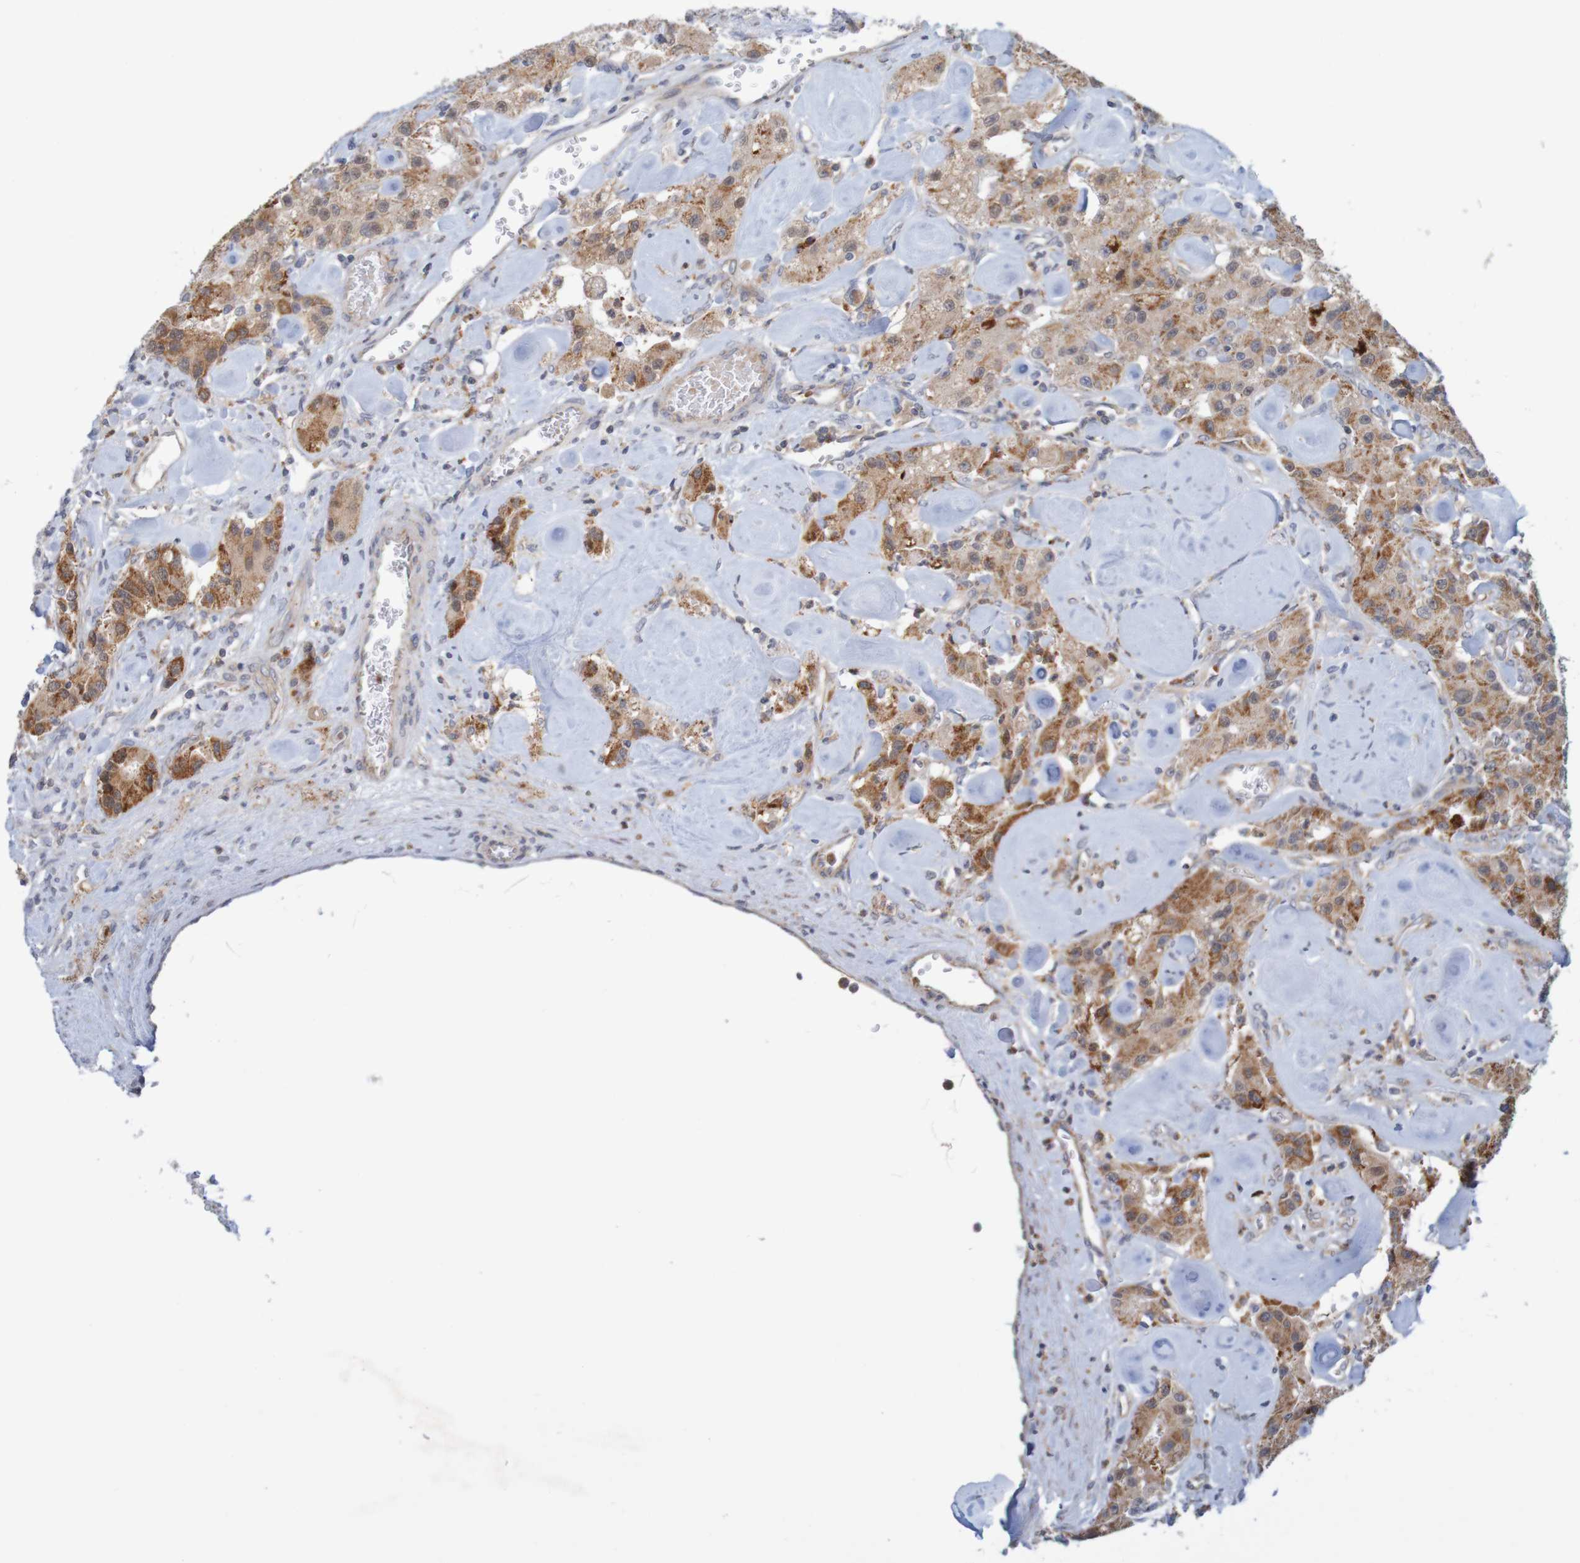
{"staining": {"intensity": "strong", "quantity": ">75%", "location": "cytoplasmic/membranous"}, "tissue": "carcinoid", "cell_type": "Tumor cells", "image_type": "cancer", "snomed": [{"axis": "morphology", "description": "Carcinoid, malignant, NOS"}, {"axis": "topography", "description": "Pancreas"}], "caption": "IHC of carcinoid (malignant) reveals high levels of strong cytoplasmic/membranous positivity in about >75% of tumor cells.", "gene": "NAV2", "patient": {"sex": "male", "age": 41}}